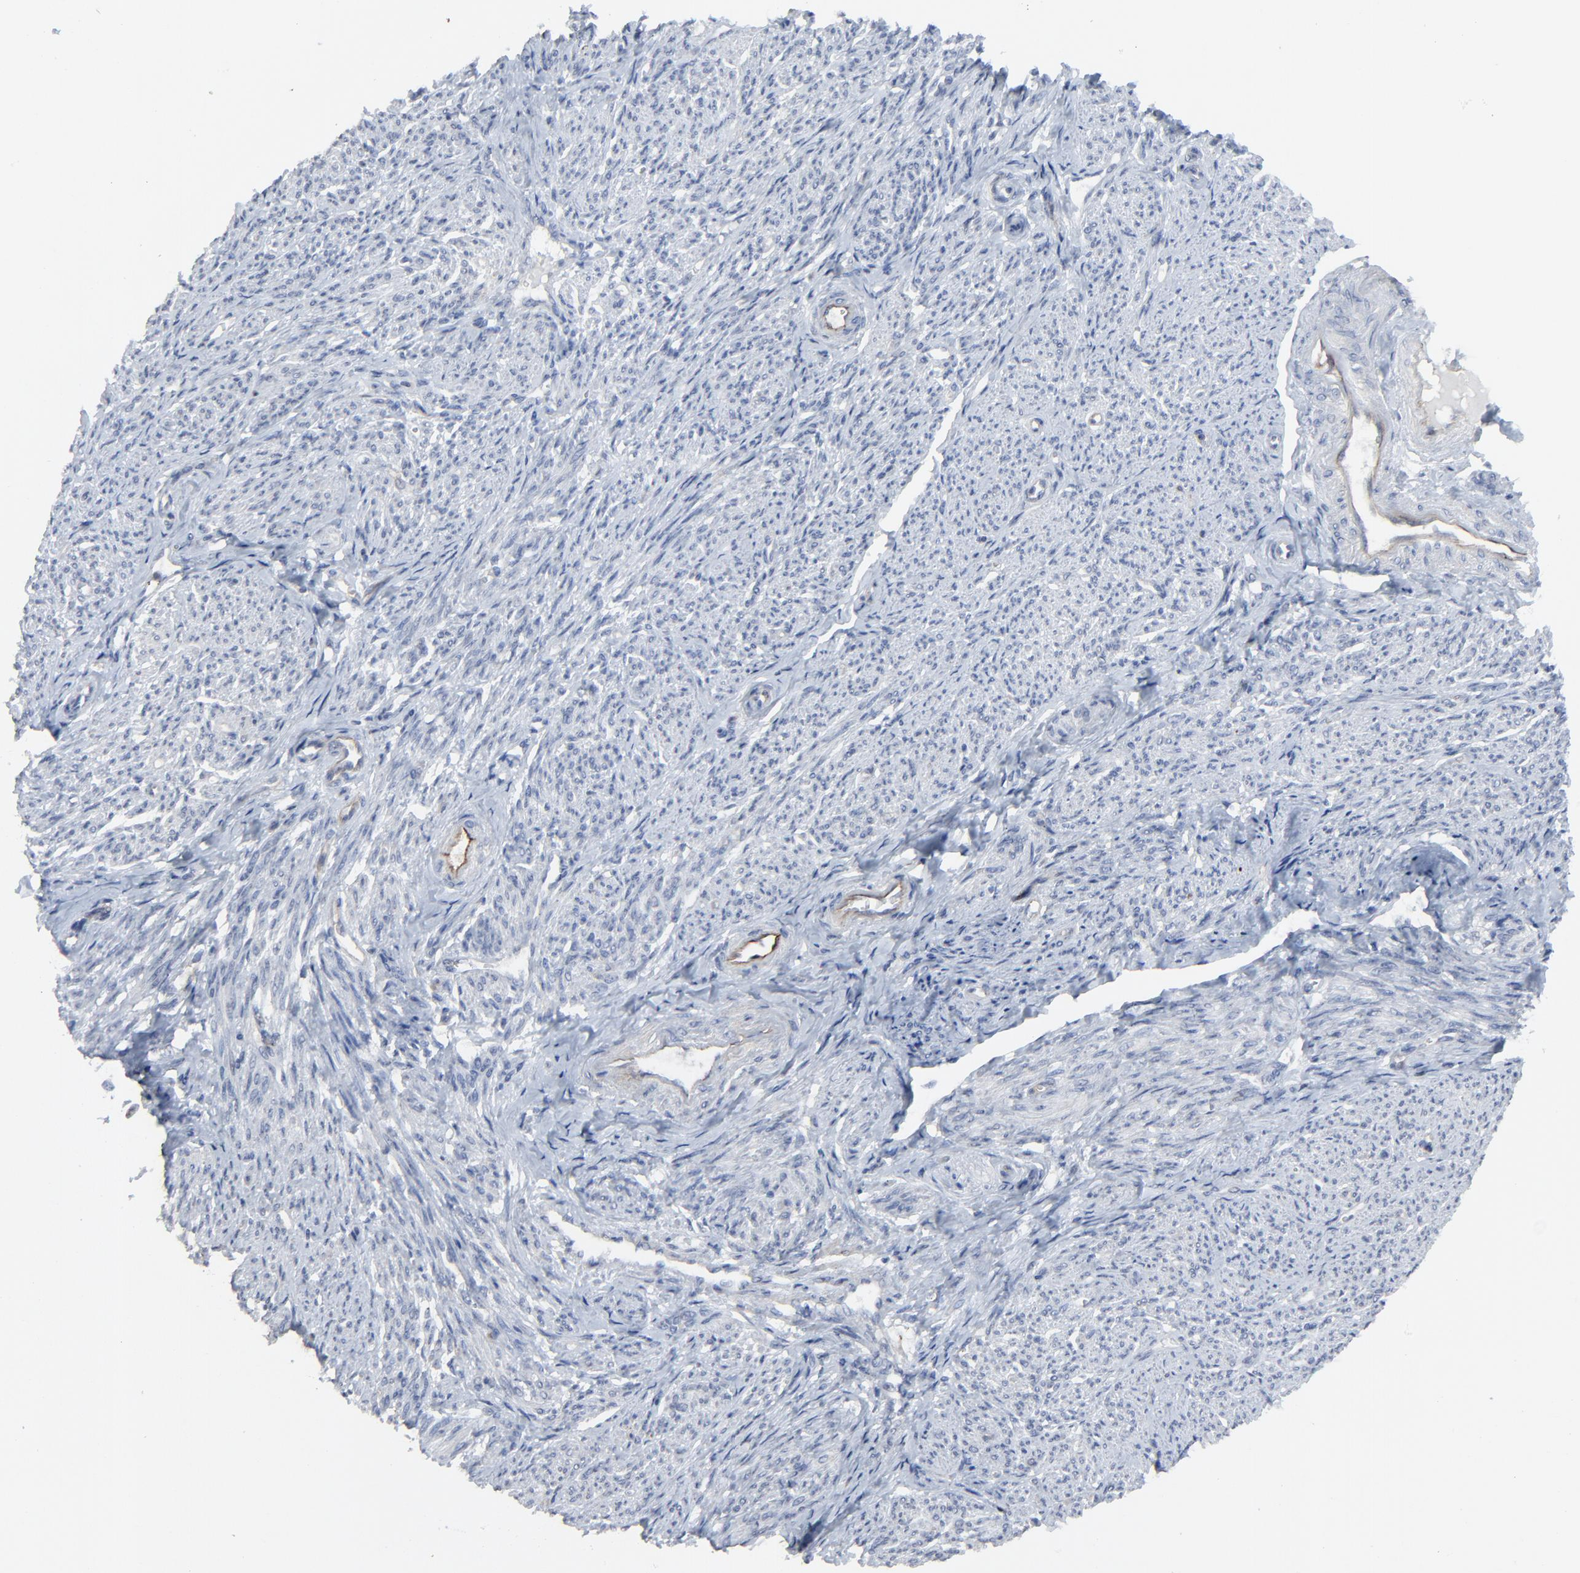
{"staining": {"intensity": "negative", "quantity": "none", "location": "none"}, "tissue": "smooth muscle", "cell_type": "Smooth muscle cells", "image_type": "normal", "snomed": [{"axis": "morphology", "description": "Normal tissue, NOS"}, {"axis": "topography", "description": "Smooth muscle"}], "caption": "Immunohistochemistry (IHC) of benign smooth muscle displays no staining in smooth muscle cells. Brightfield microscopy of IHC stained with DAB (brown) and hematoxylin (blue), captured at high magnification.", "gene": "BIRC3", "patient": {"sex": "female", "age": 65}}